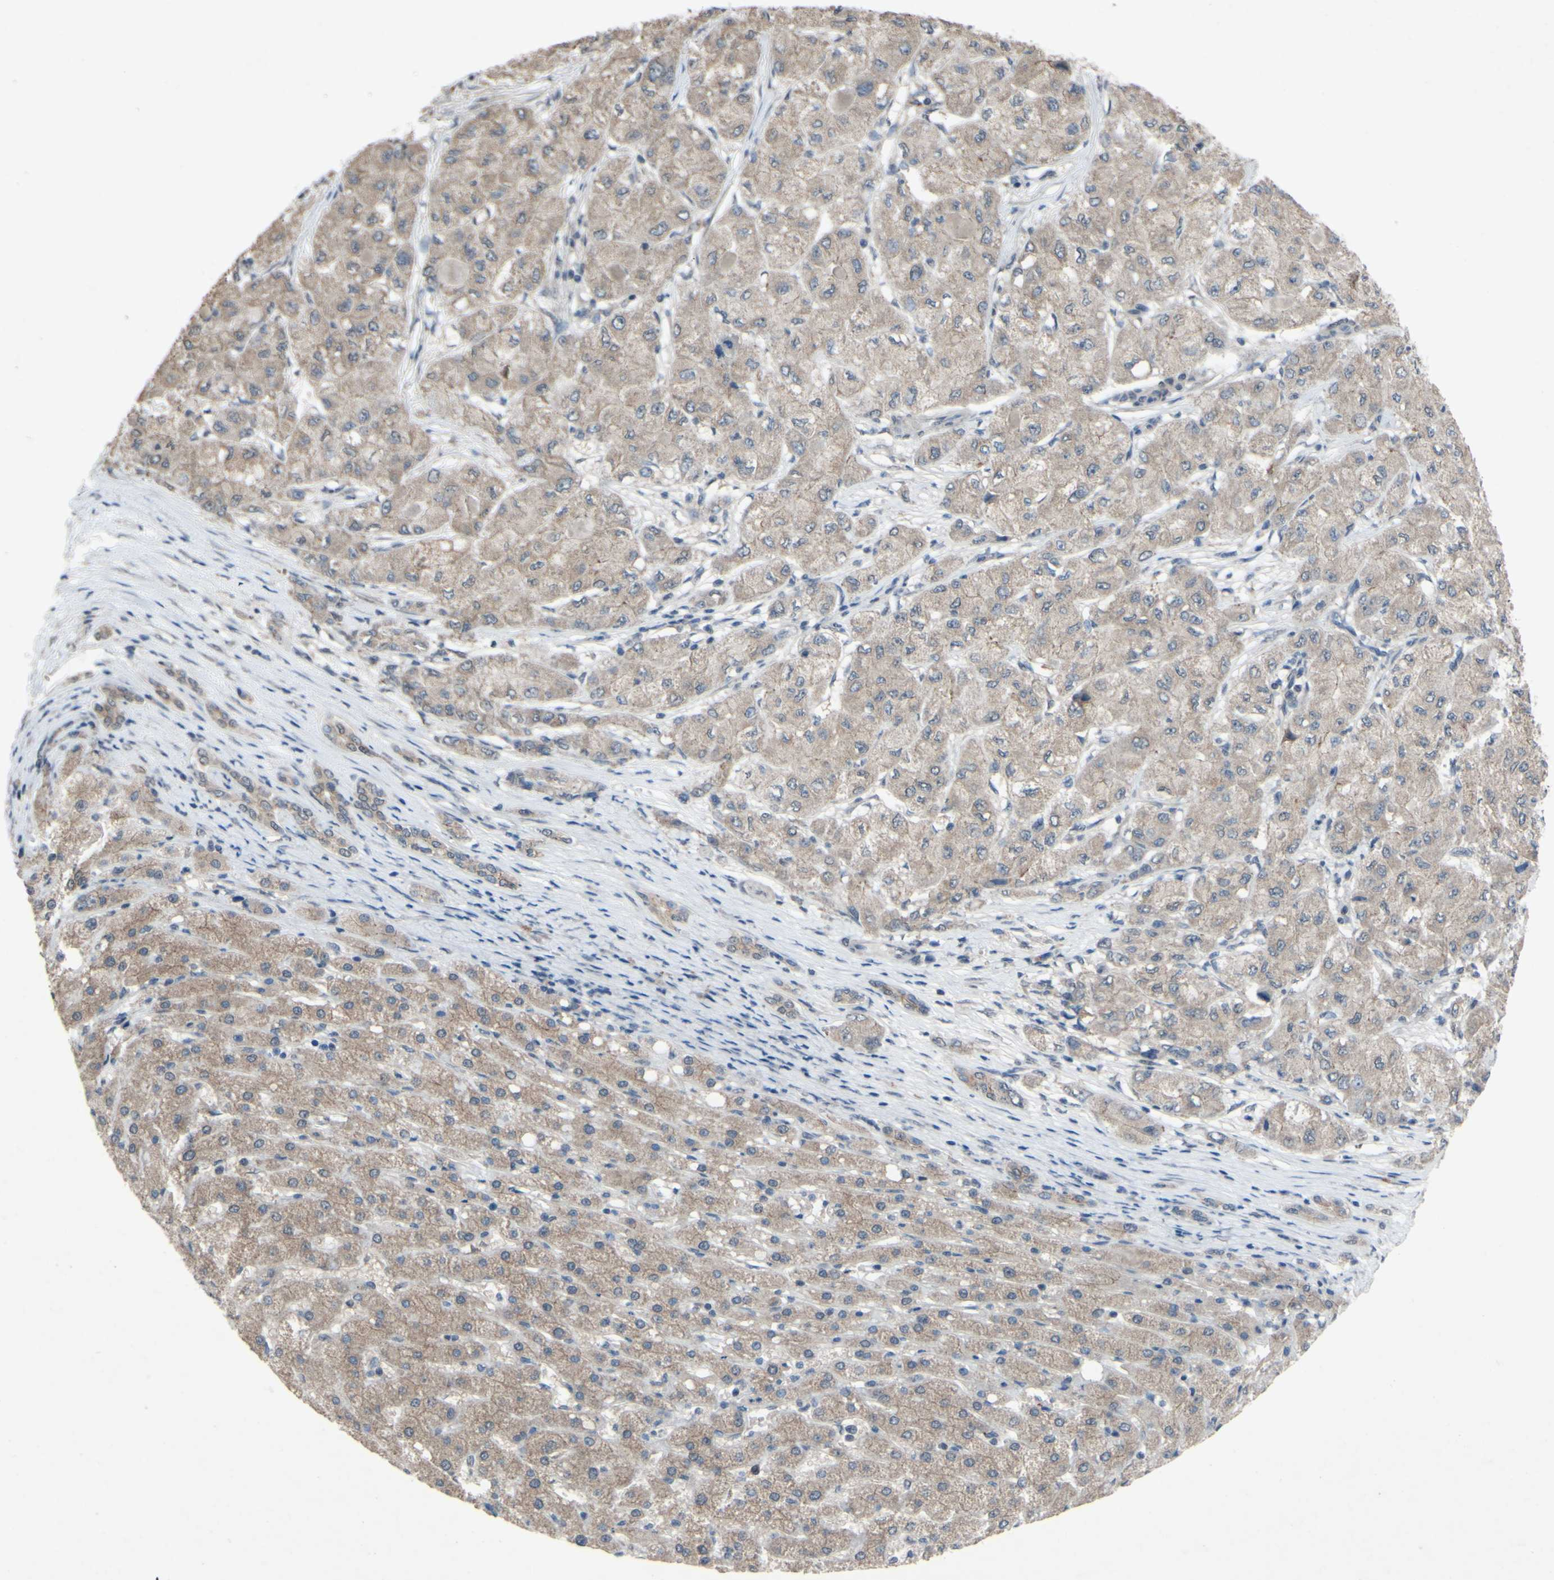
{"staining": {"intensity": "weak", "quantity": ">75%", "location": "cytoplasmic/membranous"}, "tissue": "liver cancer", "cell_type": "Tumor cells", "image_type": "cancer", "snomed": [{"axis": "morphology", "description": "Carcinoma, Hepatocellular, NOS"}, {"axis": "topography", "description": "Liver"}], "caption": "IHC micrograph of neoplastic tissue: liver cancer (hepatocellular carcinoma) stained using immunohistochemistry displays low levels of weak protein expression localized specifically in the cytoplasmic/membranous of tumor cells, appearing as a cytoplasmic/membranous brown color.", "gene": "CDCP1", "patient": {"sex": "male", "age": 80}}